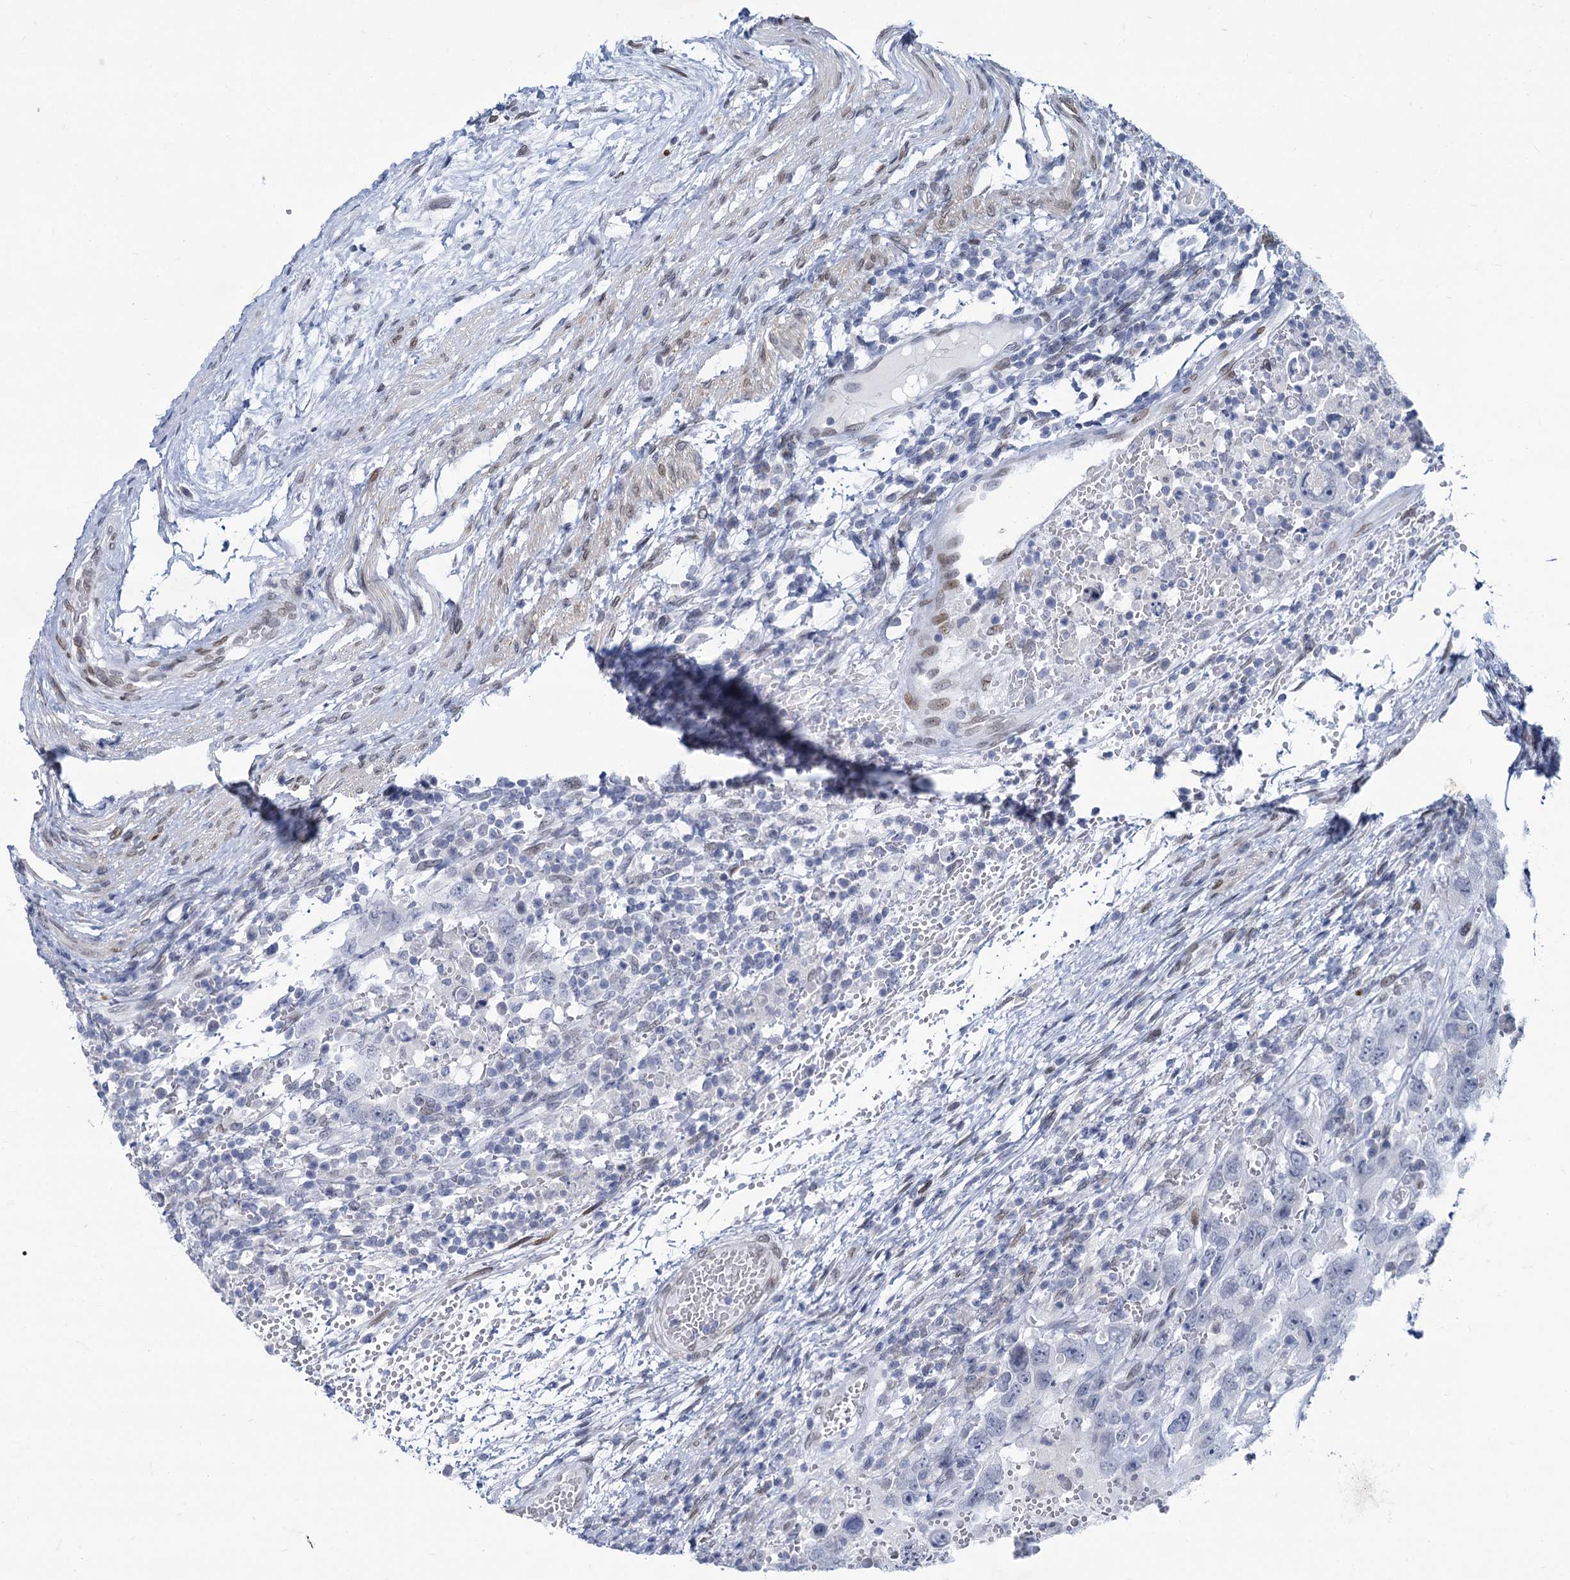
{"staining": {"intensity": "negative", "quantity": "none", "location": "none"}, "tissue": "testis cancer", "cell_type": "Tumor cells", "image_type": "cancer", "snomed": [{"axis": "morphology", "description": "Carcinoma, Embryonal, NOS"}, {"axis": "topography", "description": "Testis"}], "caption": "Immunohistochemical staining of testis embryonal carcinoma shows no significant expression in tumor cells.", "gene": "PRSS35", "patient": {"sex": "male", "age": 26}}